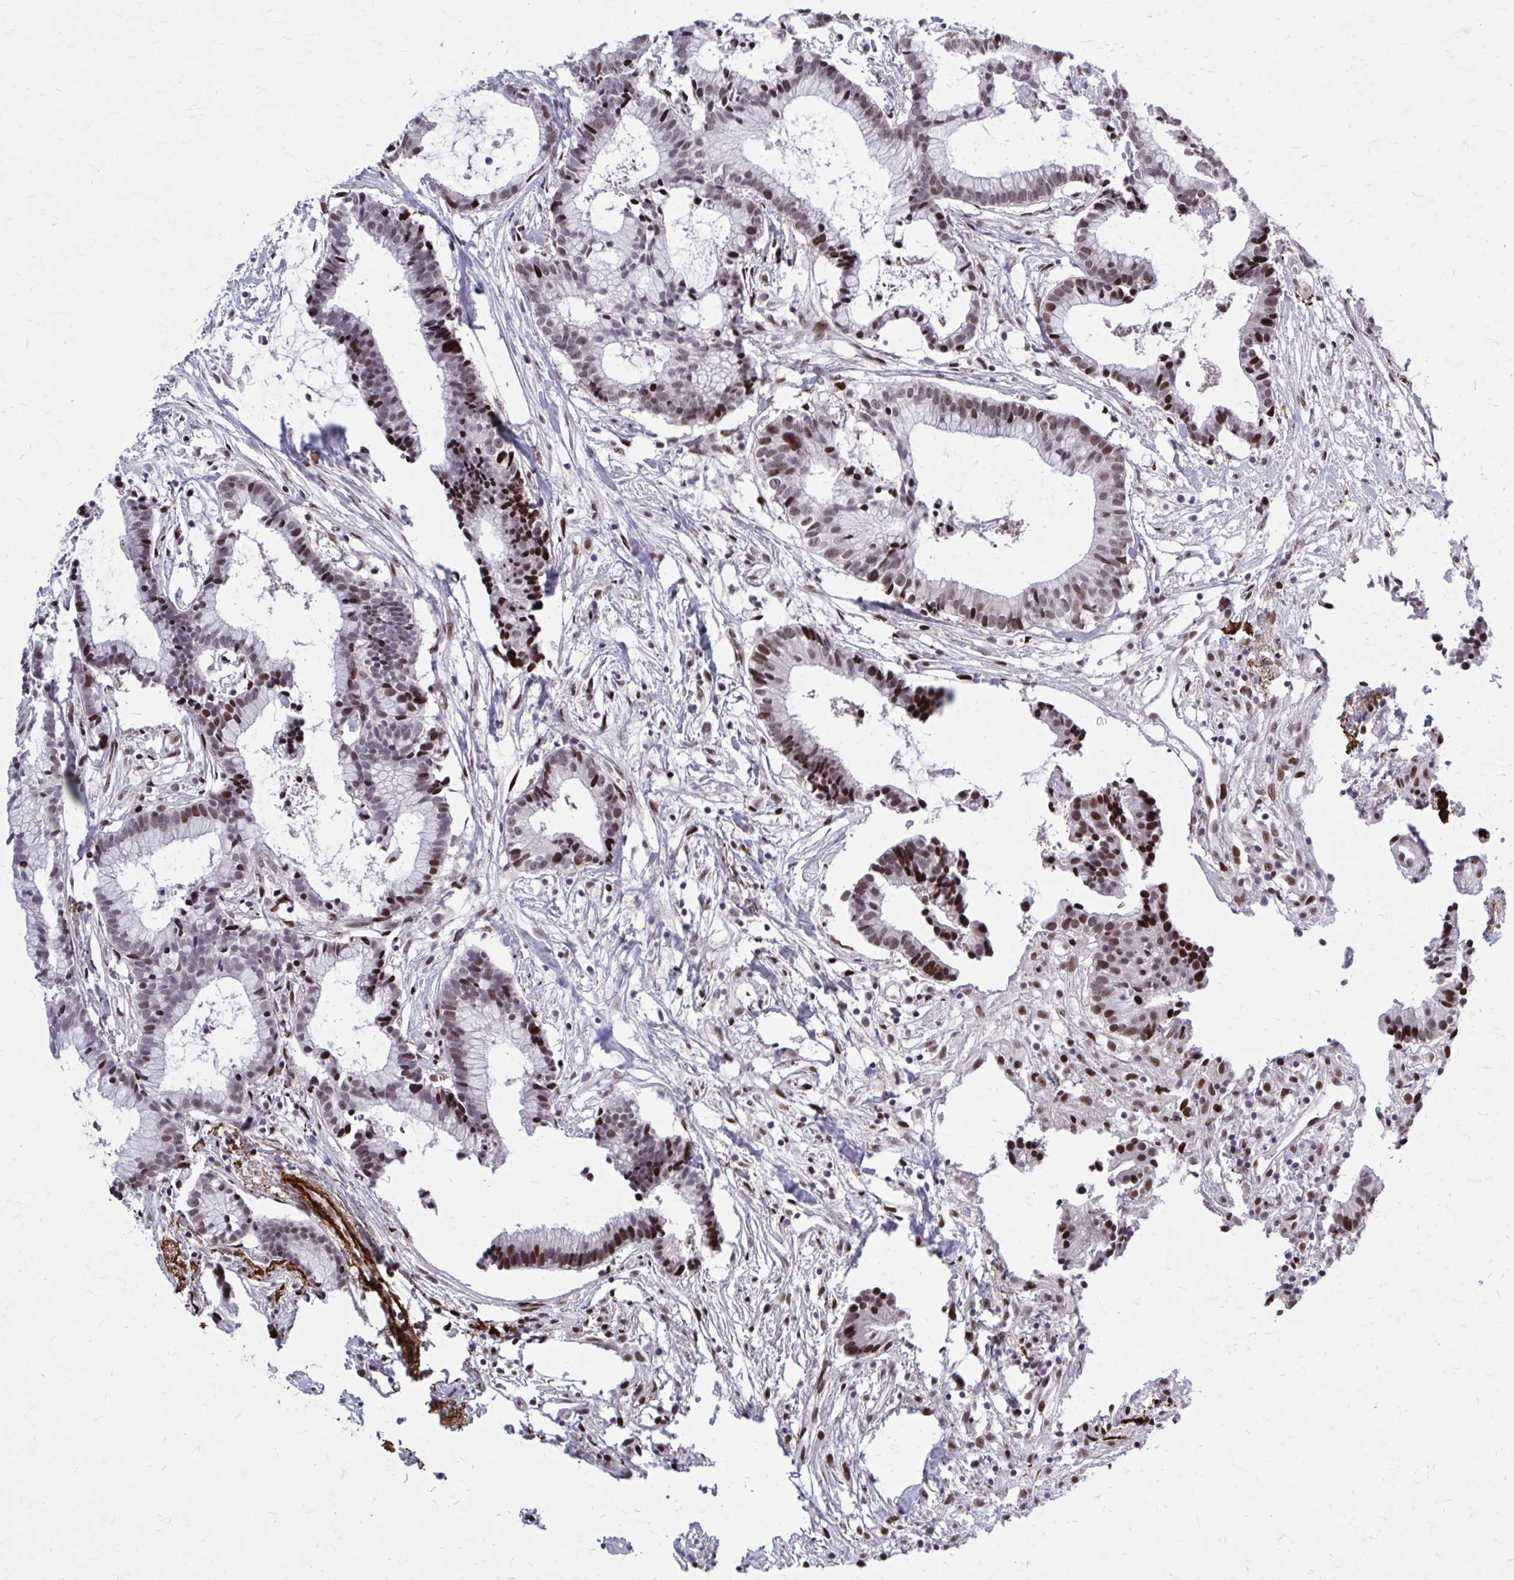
{"staining": {"intensity": "moderate", "quantity": "25%-75%", "location": "nuclear"}, "tissue": "colorectal cancer", "cell_type": "Tumor cells", "image_type": "cancer", "snomed": [{"axis": "morphology", "description": "Adenocarcinoma, NOS"}, {"axis": "topography", "description": "Colon"}], "caption": "Colorectal adenocarcinoma tissue shows moderate nuclear positivity in about 25%-75% of tumor cells, visualized by immunohistochemistry.", "gene": "PSME4", "patient": {"sex": "female", "age": 78}}